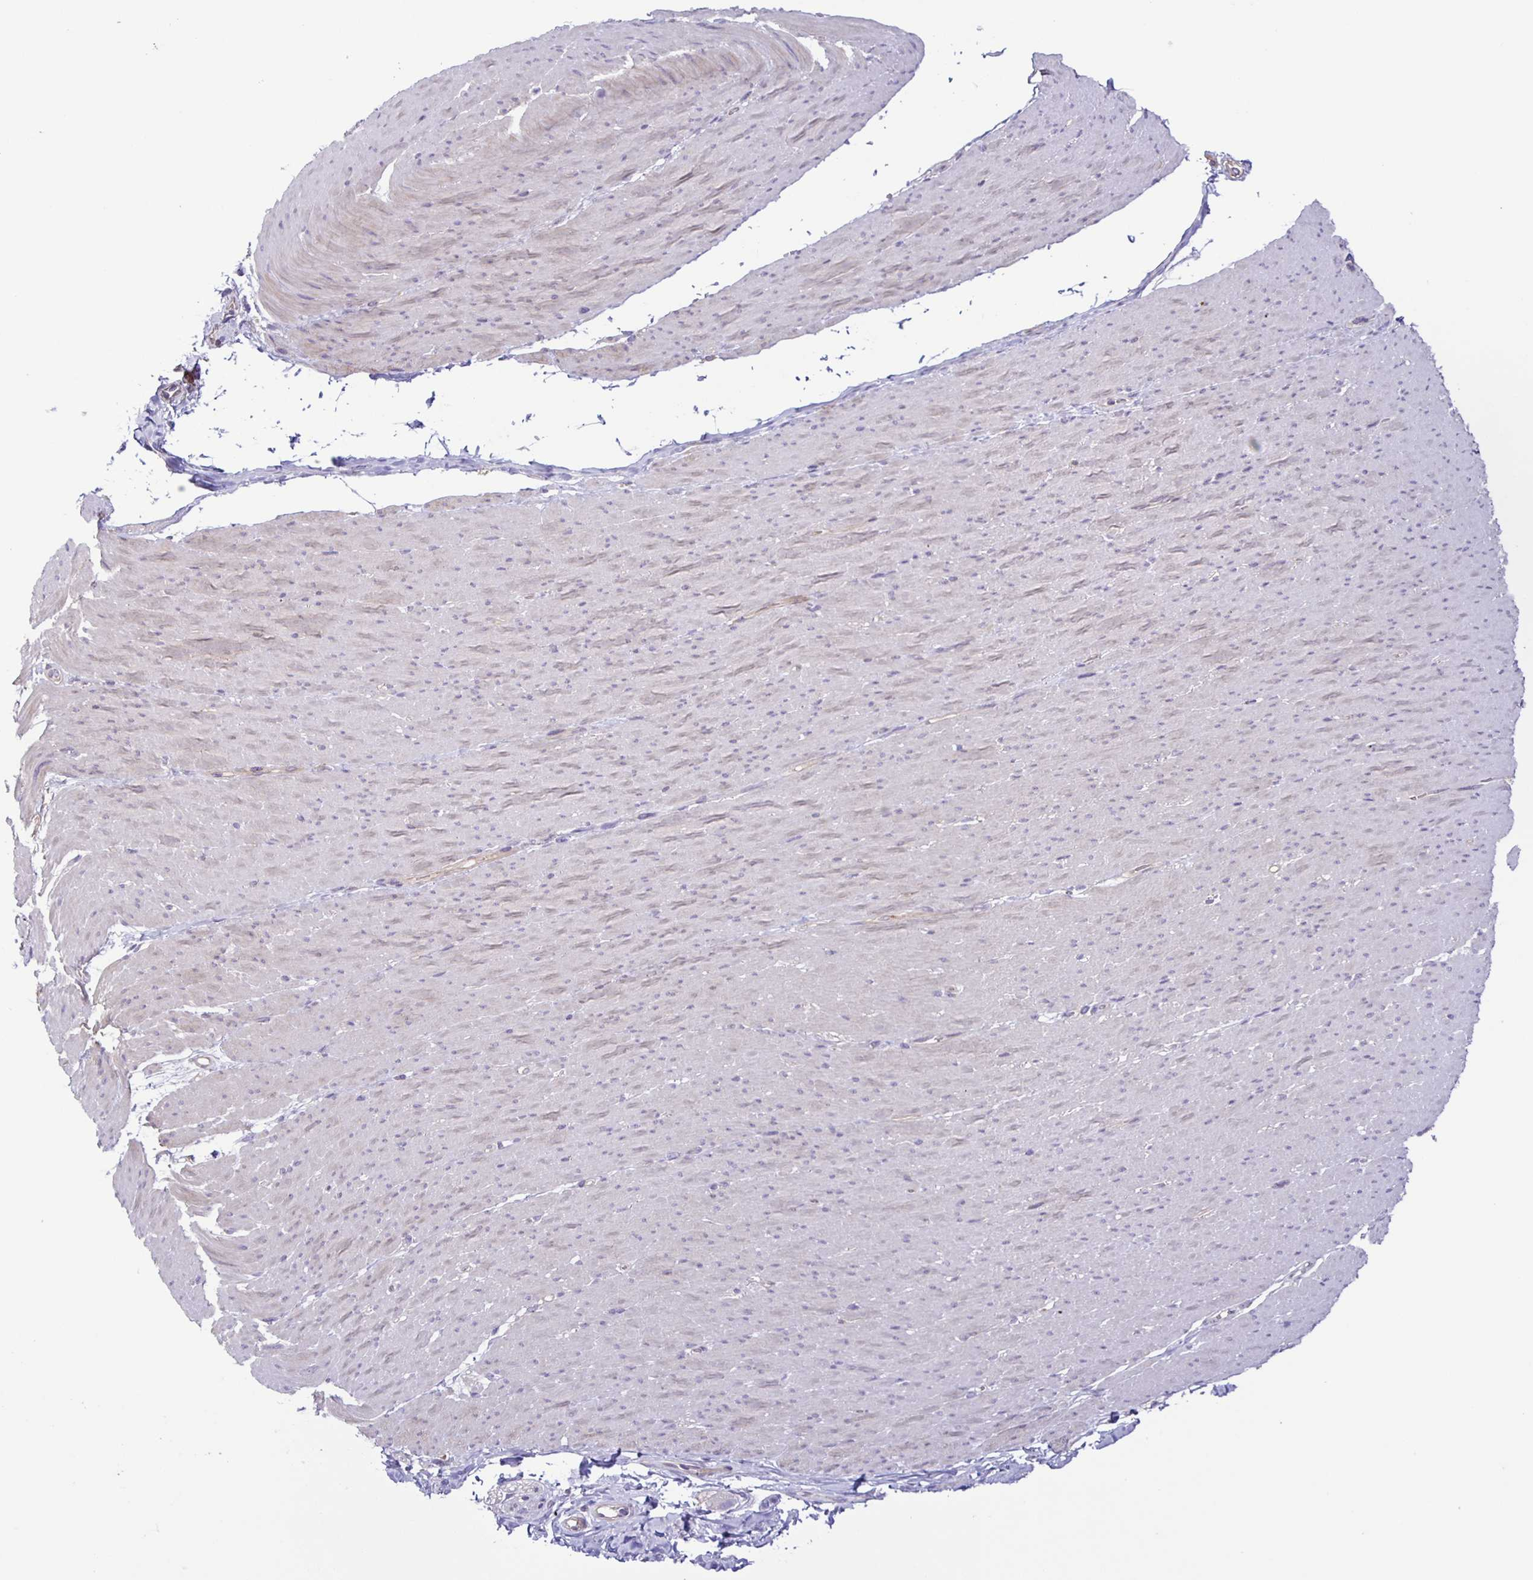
{"staining": {"intensity": "negative", "quantity": "none", "location": "none"}, "tissue": "smooth muscle", "cell_type": "Smooth muscle cells", "image_type": "normal", "snomed": [{"axis": "morphology", "description": "Normal tissue, NOS"}, {"axis": "topography", "description": "Smooth muscle"}, {"axis": "topography", "description": "Rectum"}], "caption": "High power microscopy image of an IHC micrograph of unremarkable smooth muscle, revealing no significant positivity in smooth muscle cells.", "gene": "BOLL", "patient": {"sex": "male", "age": 53}}